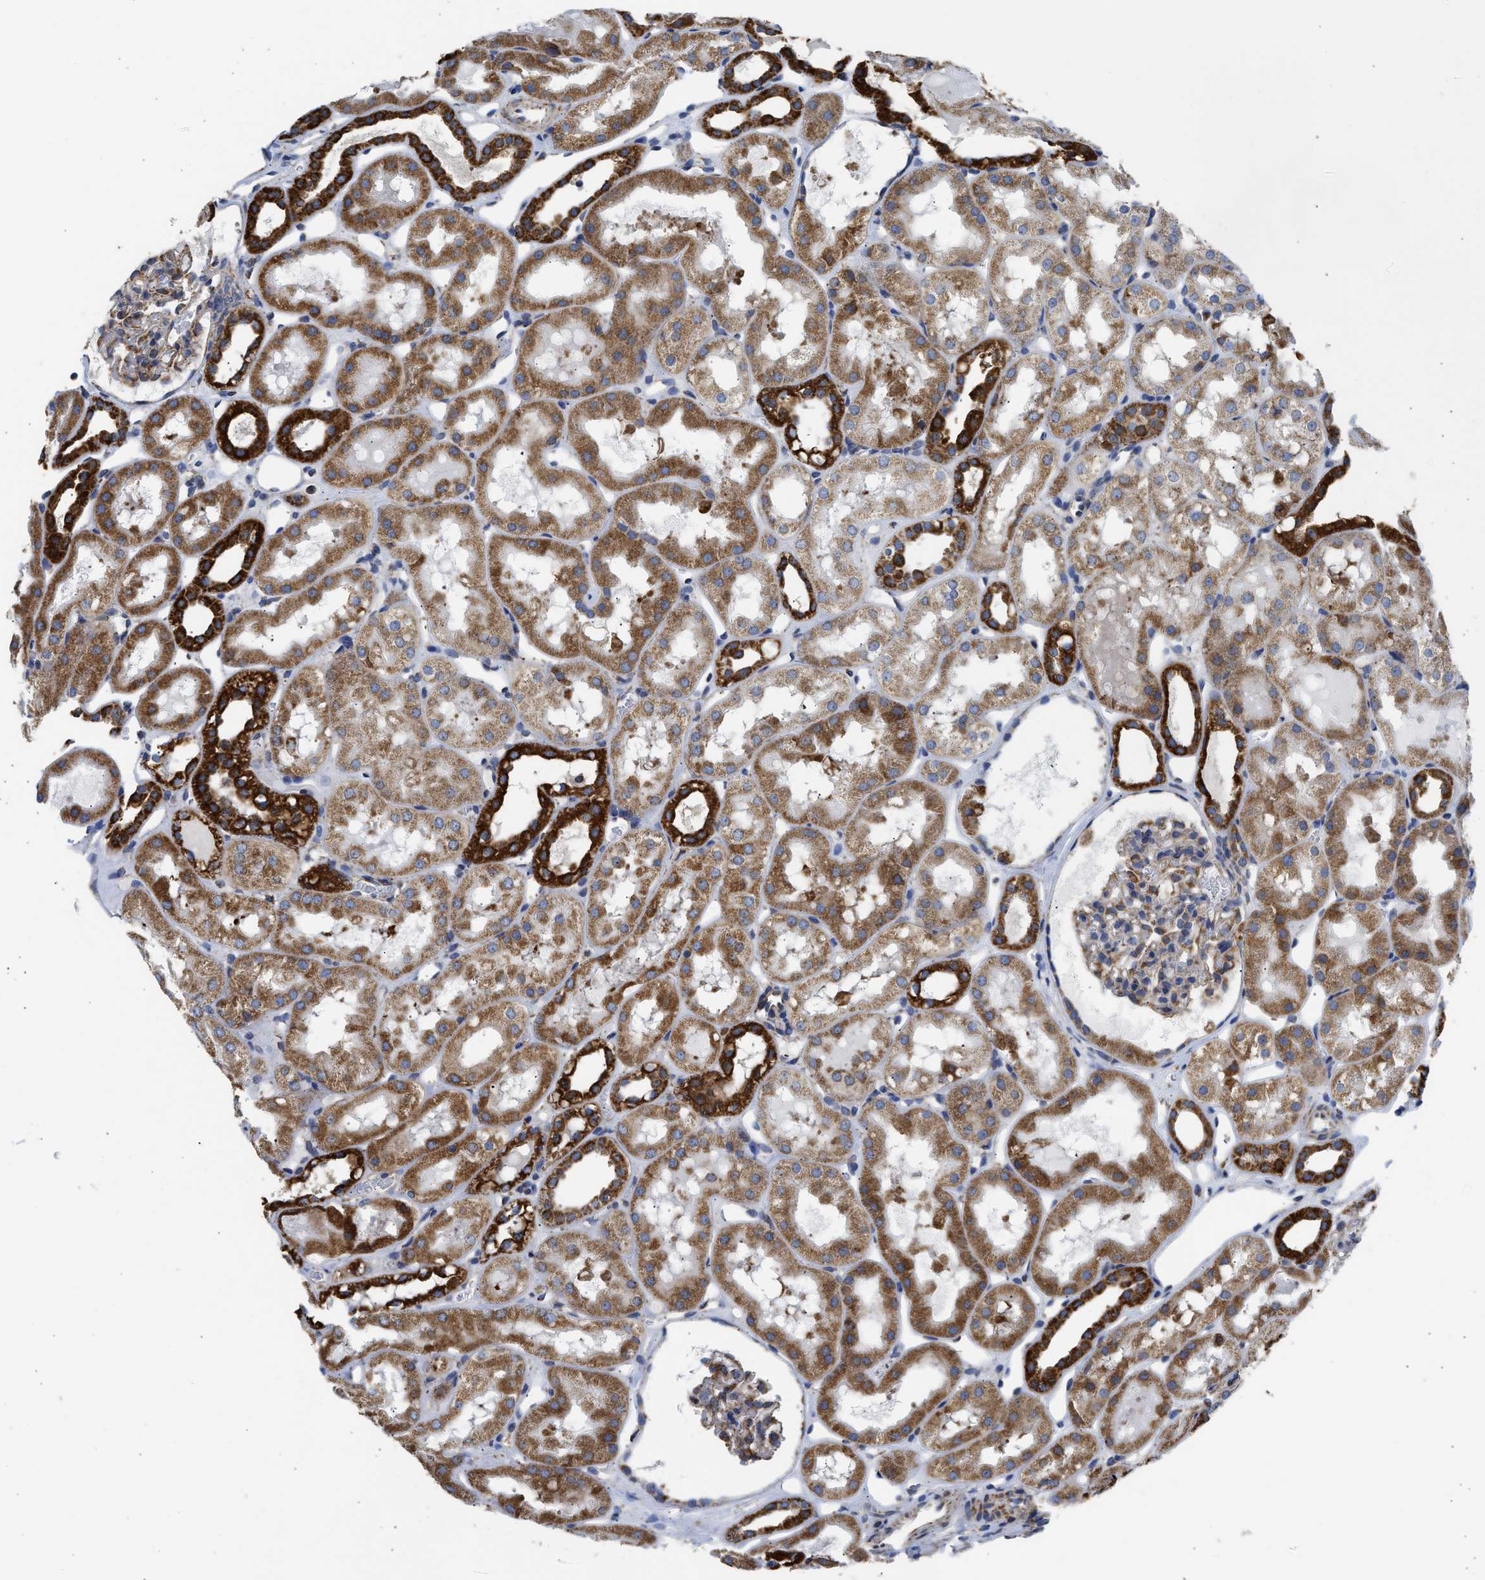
{"staining": {"intensity": "moderate", "quantity": ">75%", "location": "cytoplasmic/membranous"}, "tissue": "kidney", "cell_type": "Cells in glomeruli", "image_type": "normal", "snomed": [{"axis": "morphology", "description": "Normal tissue, NOS"}, {"axis": "topography", "description": "Kidney"}, {"axis": "topography", "description": "Urinary bladder"}], "caption": "DAB immunohistochemical staining of unremarkable human kidney displays moderate cytoplasmic/membranous protein positivity in about >75% of cells in glomeruli.", "gene": "CYCS", "patient": {"sex": "male", "age": 16}}